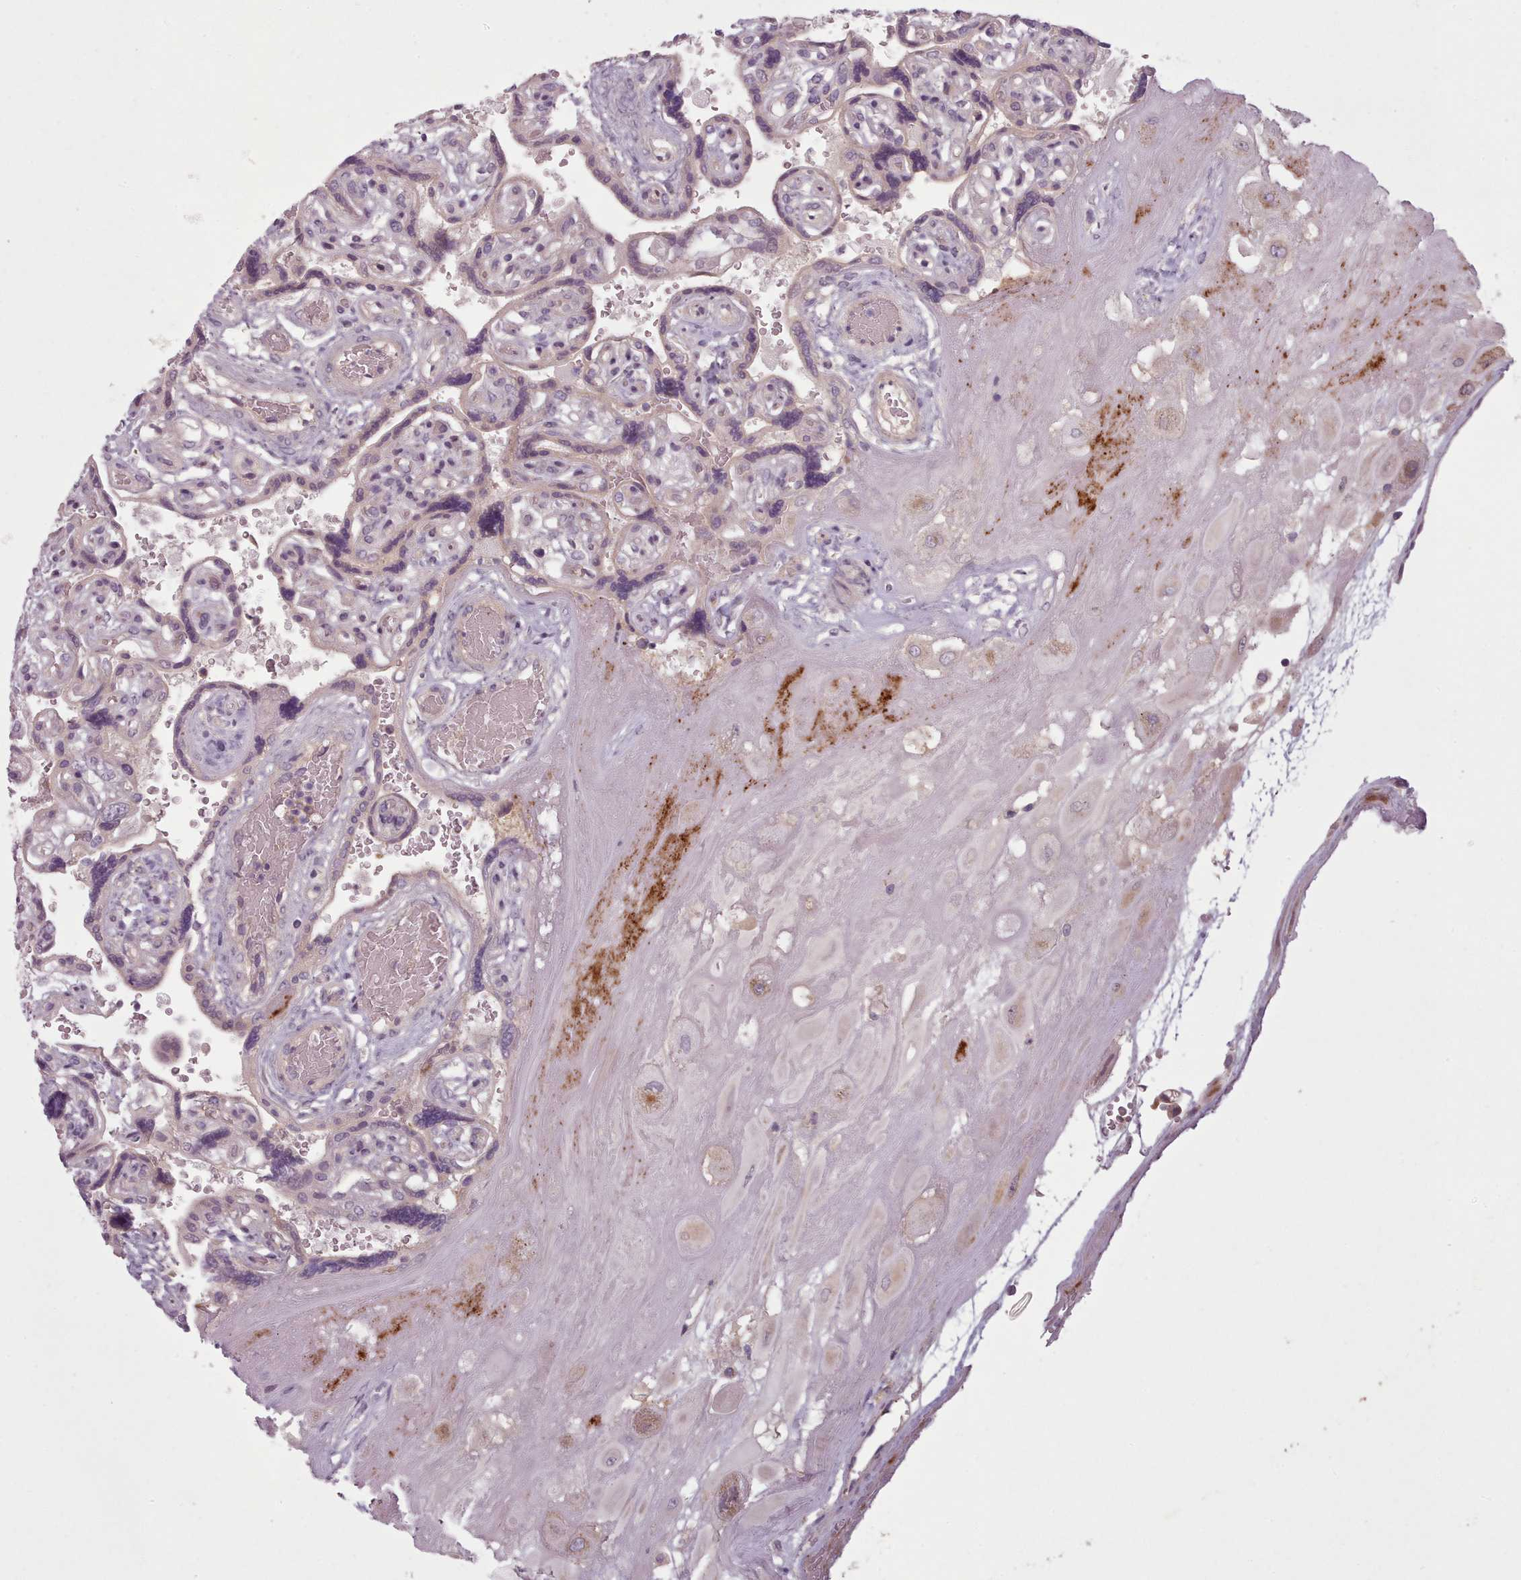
{"staining": {"intensity": "weak", "quantity": "<25%", "location": "cytoplasmic/membranous"}, "tissue": "placenta", "cell_type": "Decidual cells", "image_type": "normal", "snomed": [{"axis": "morphology", "description": "Normal tissue, NOS"}, {"axis": "topography", "description": "Placenta"}], "caption": "High power microscopy micrograph of an immunohistochemistry photomicrograph of unremarkable placenta, revealing no significant expression in decidual cells.", "gene": "LAPTM5", "patient": {"sex": "female", "age": 32}}